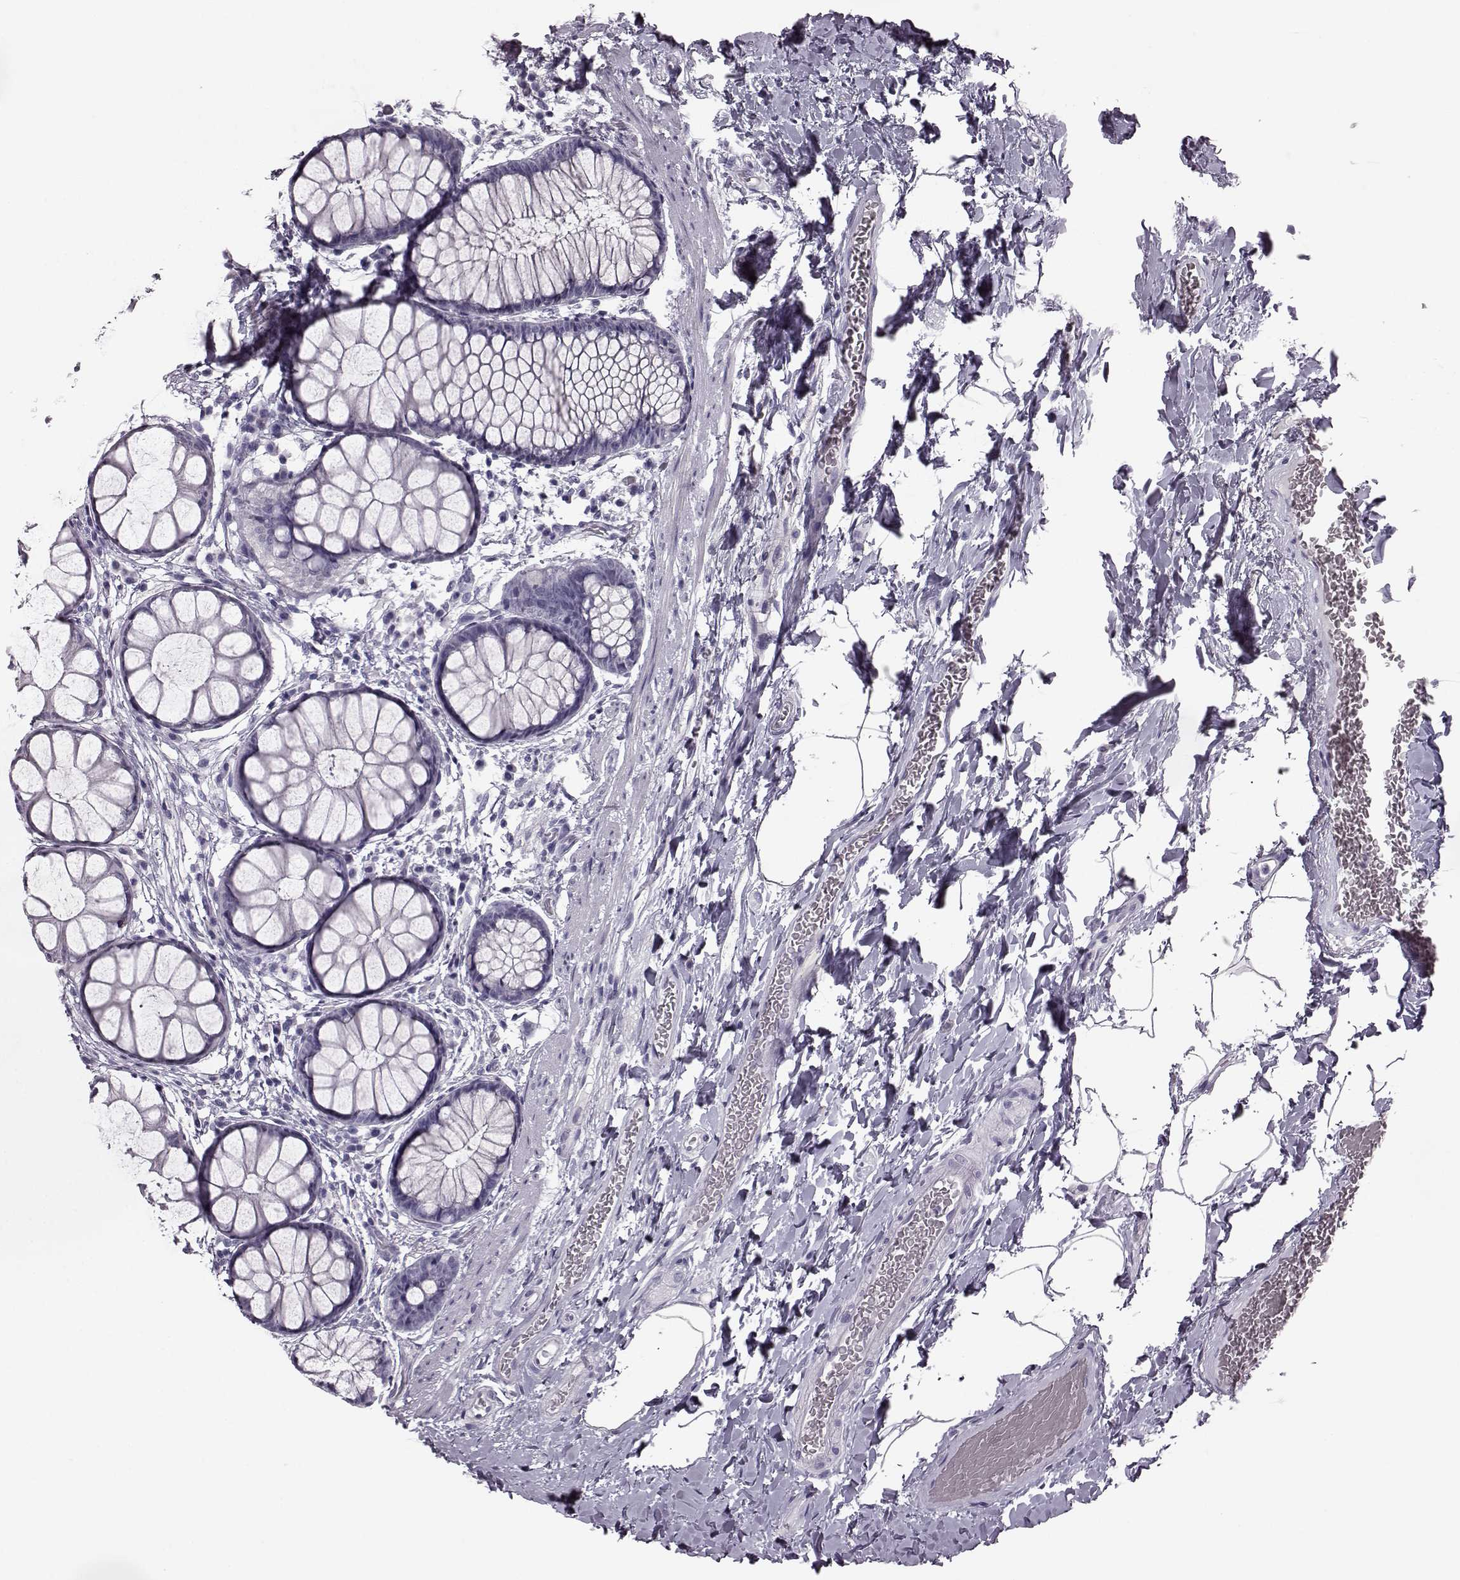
{"staining": {"intensity": "negative", "quantity": "none", "location": "none"}, "tissue": "rectum", "cell_type": "Glandular cells", "image_type": "normal", "snomed": [{"axis": "morphology", "description": "Normal tissue, NOS"}, {"axis": "topography", "description": "Rectum"}], "caption": "A photomicrograph of rectum stained for a protein exhibits no brown staining in glandular cells. The staining was performed using DAB (3,3'-diaminobenzidine) to visualize the protein expression in brown, while the nuclei were stained in blue with hematoxylin (Magnification: 20x).", "gene": "ODAD4", "patient": {"sex": "female", "age": 62}}